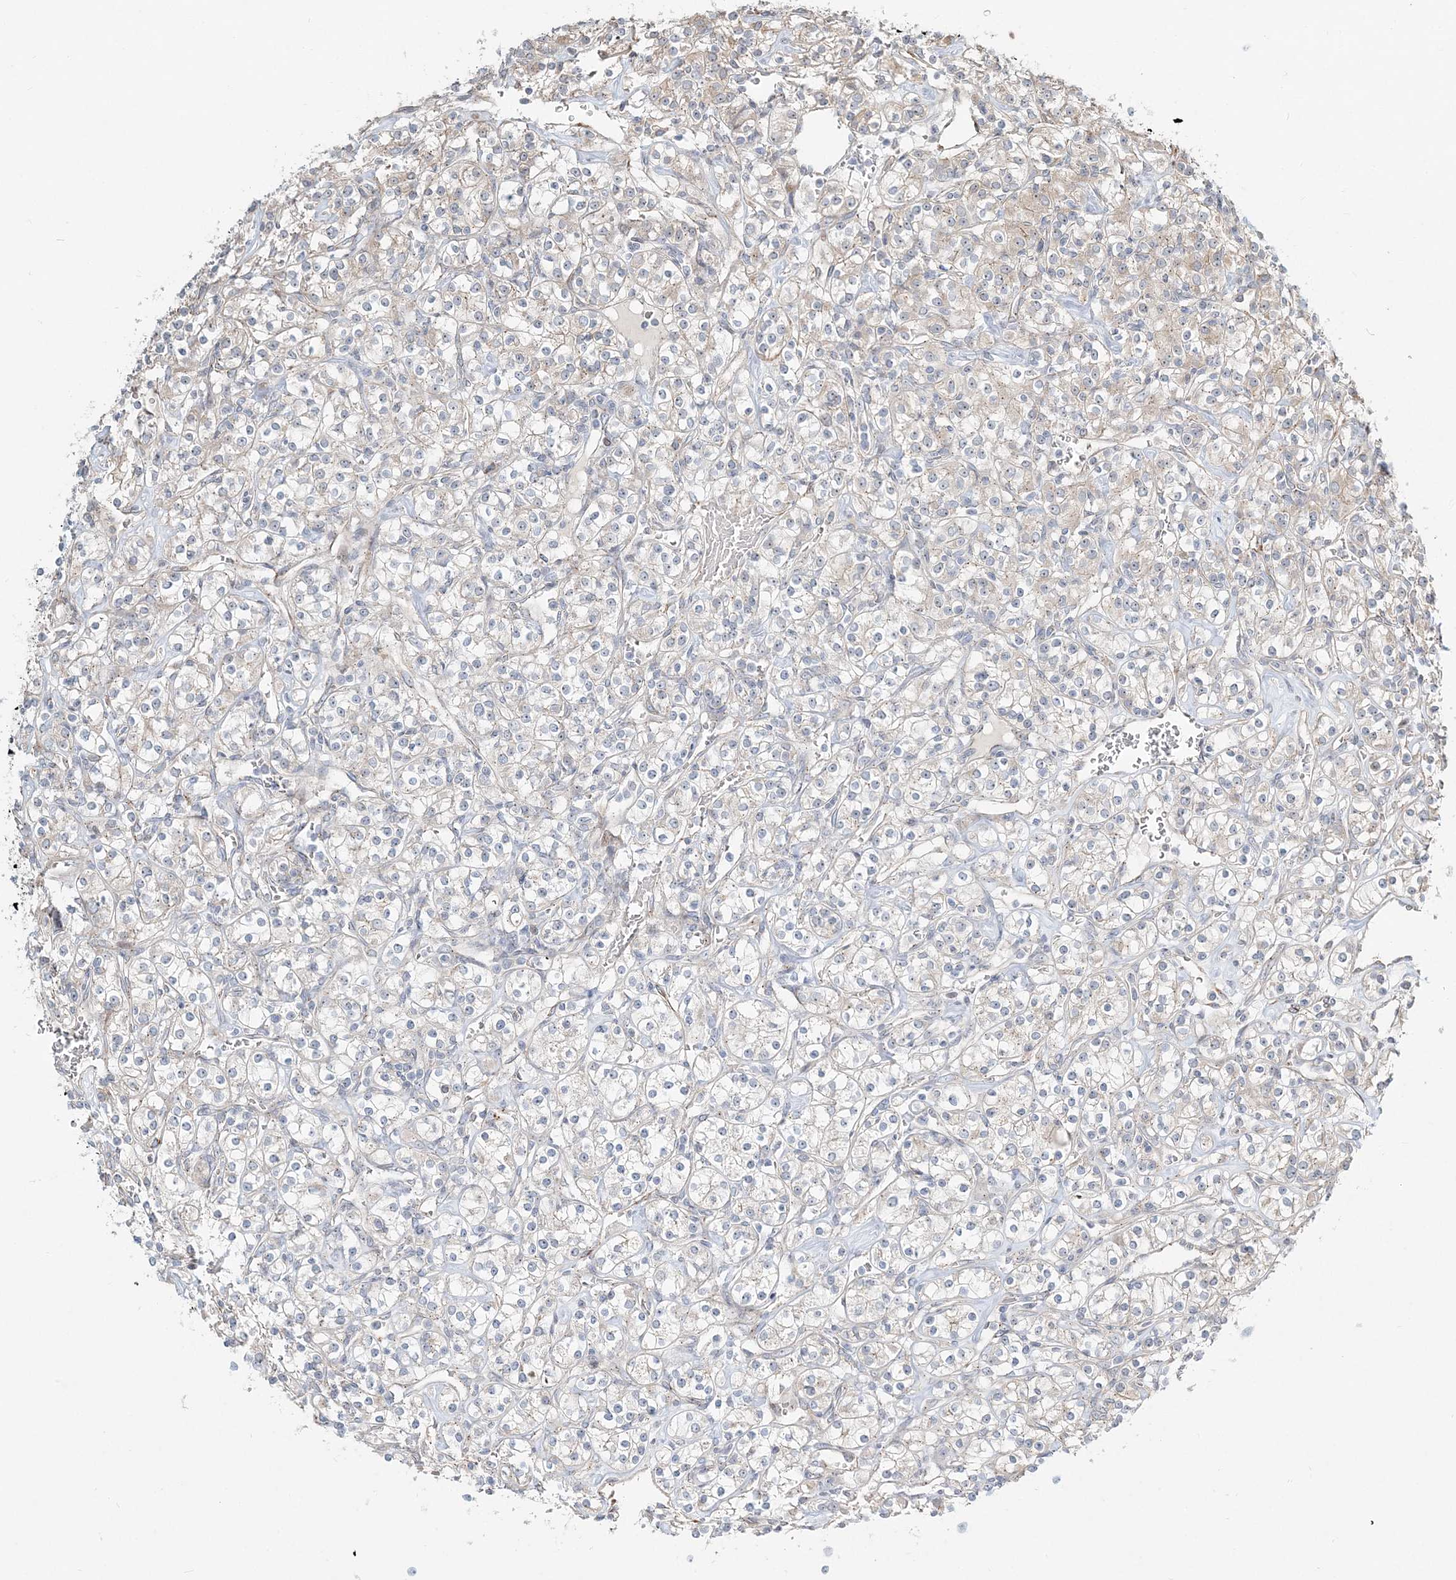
{"staining": {"intensity": "negative", "quantity": "none", "location": "none"}, "tissue": "renal cancer", "cell_type": "Tumor cells", "image_type": "cancer", "snomed": [{"axis": "morphology", "description": "Adenocarcinoma, NOS"}, {"axis": "topography", "description": "Kidney"}], "caption": "High power microscopy photomicrograph of an immunohistochemistry (IHC) image of adenocarcinoma (renal), revealing no significant expression in tumor cells.", "gene": "CXXC5", "patient": {"sex": "male", "age": 77}}